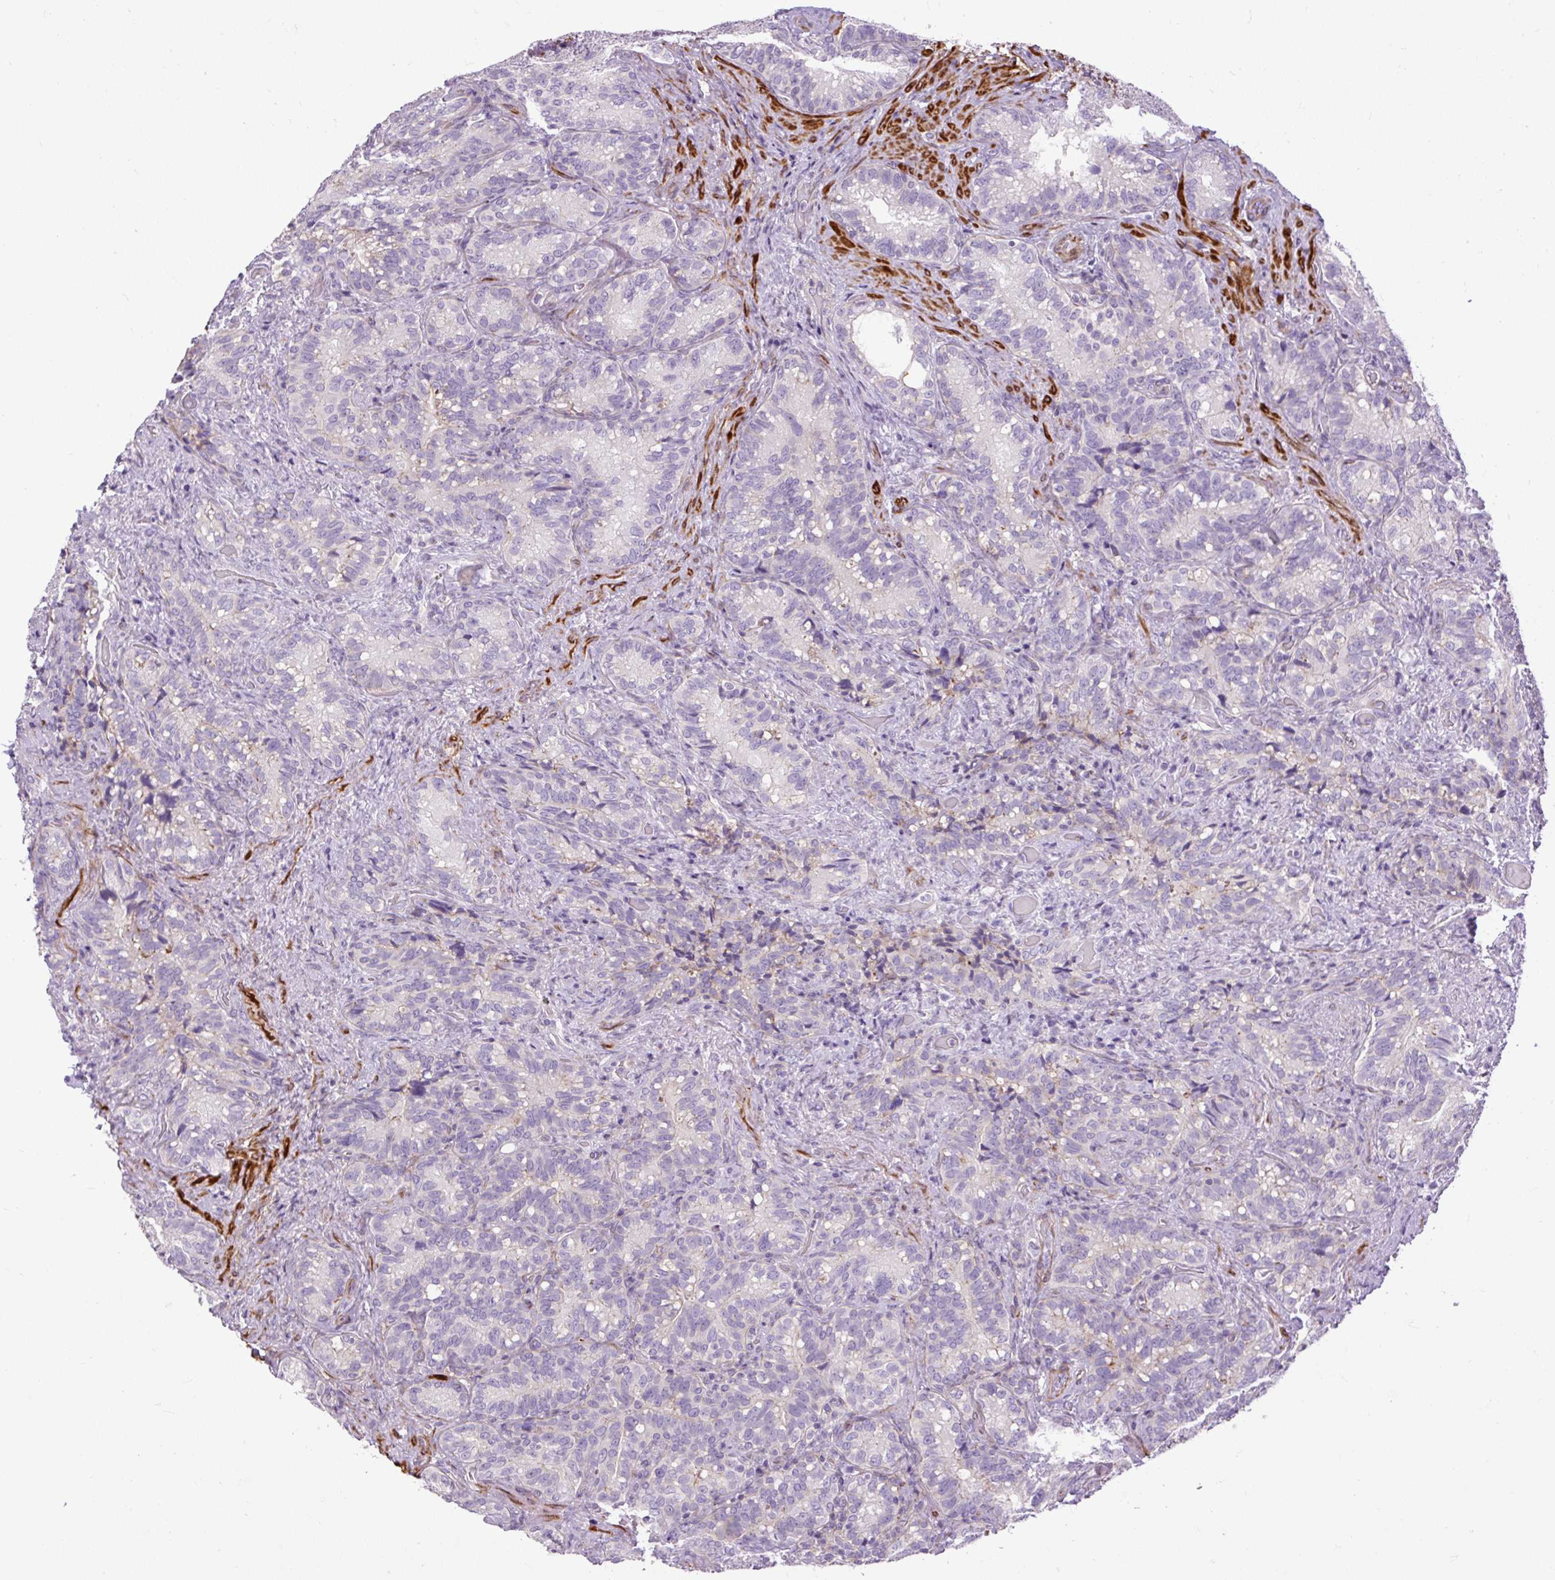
{"staining": {"intensity": "weak", "quantity": "25%-75%", "location": "cytoplasmic/membranous"}, "tissue": "seminal vesicle", "cell_type": "Glandular cells", "image_type": "normal", "snomed": [{"axis": "morphology", "description": "Normal tissue, NOS"}, {"axis": "topography", "description": "Seminal veicle"}], "caption": "Protein expression analysis of unremarkable seminal vesicle demonstrates weak cytoplasmic/membranous positivity in about 25%-75% of glandular cells. The protein is shown in brown color, while the nuclei are stained blue.", "gene": "ZNF197", "patient": {"sex": "male", "age": 68}}